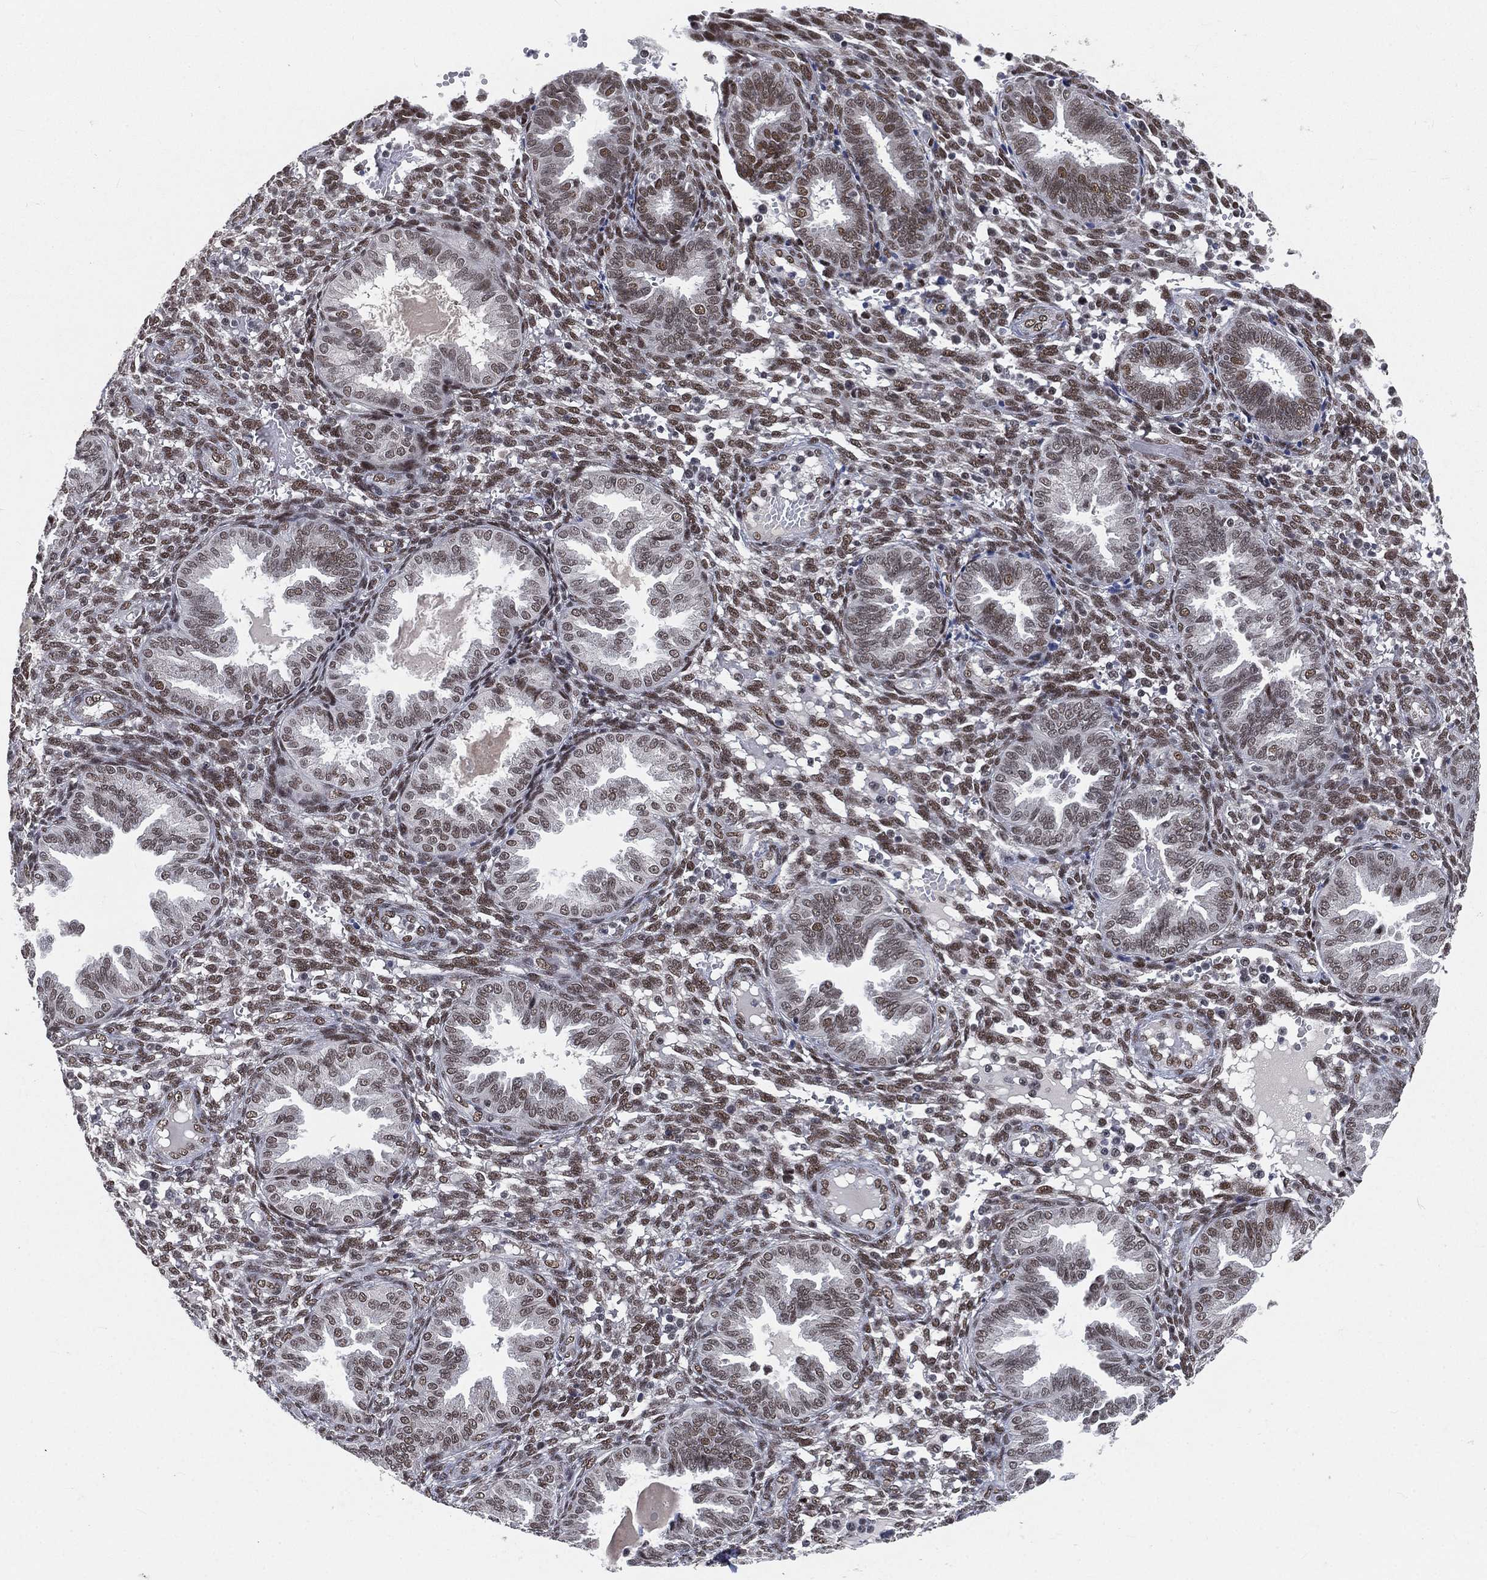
{"staining": {"intensity": "moderate", "quantity": ">75%", "location": "nuclear"}, "tissue": "endometrium", "cell_type": "Cells in endometrial stroma", "image_type": "normal", "snomed": [{"axis": "morphology", "description": "Normal tissue, NOS"}, {"axis": "topography", "description": "Endometrium"}], "caption": "Protein analysis of unremarkable endometrium exhibits moderate nuclear expression in approximately >75% of cells in endometrial stroma.", "gene": "YLPM1", "patient": {"sex": "female", "age": 42}}